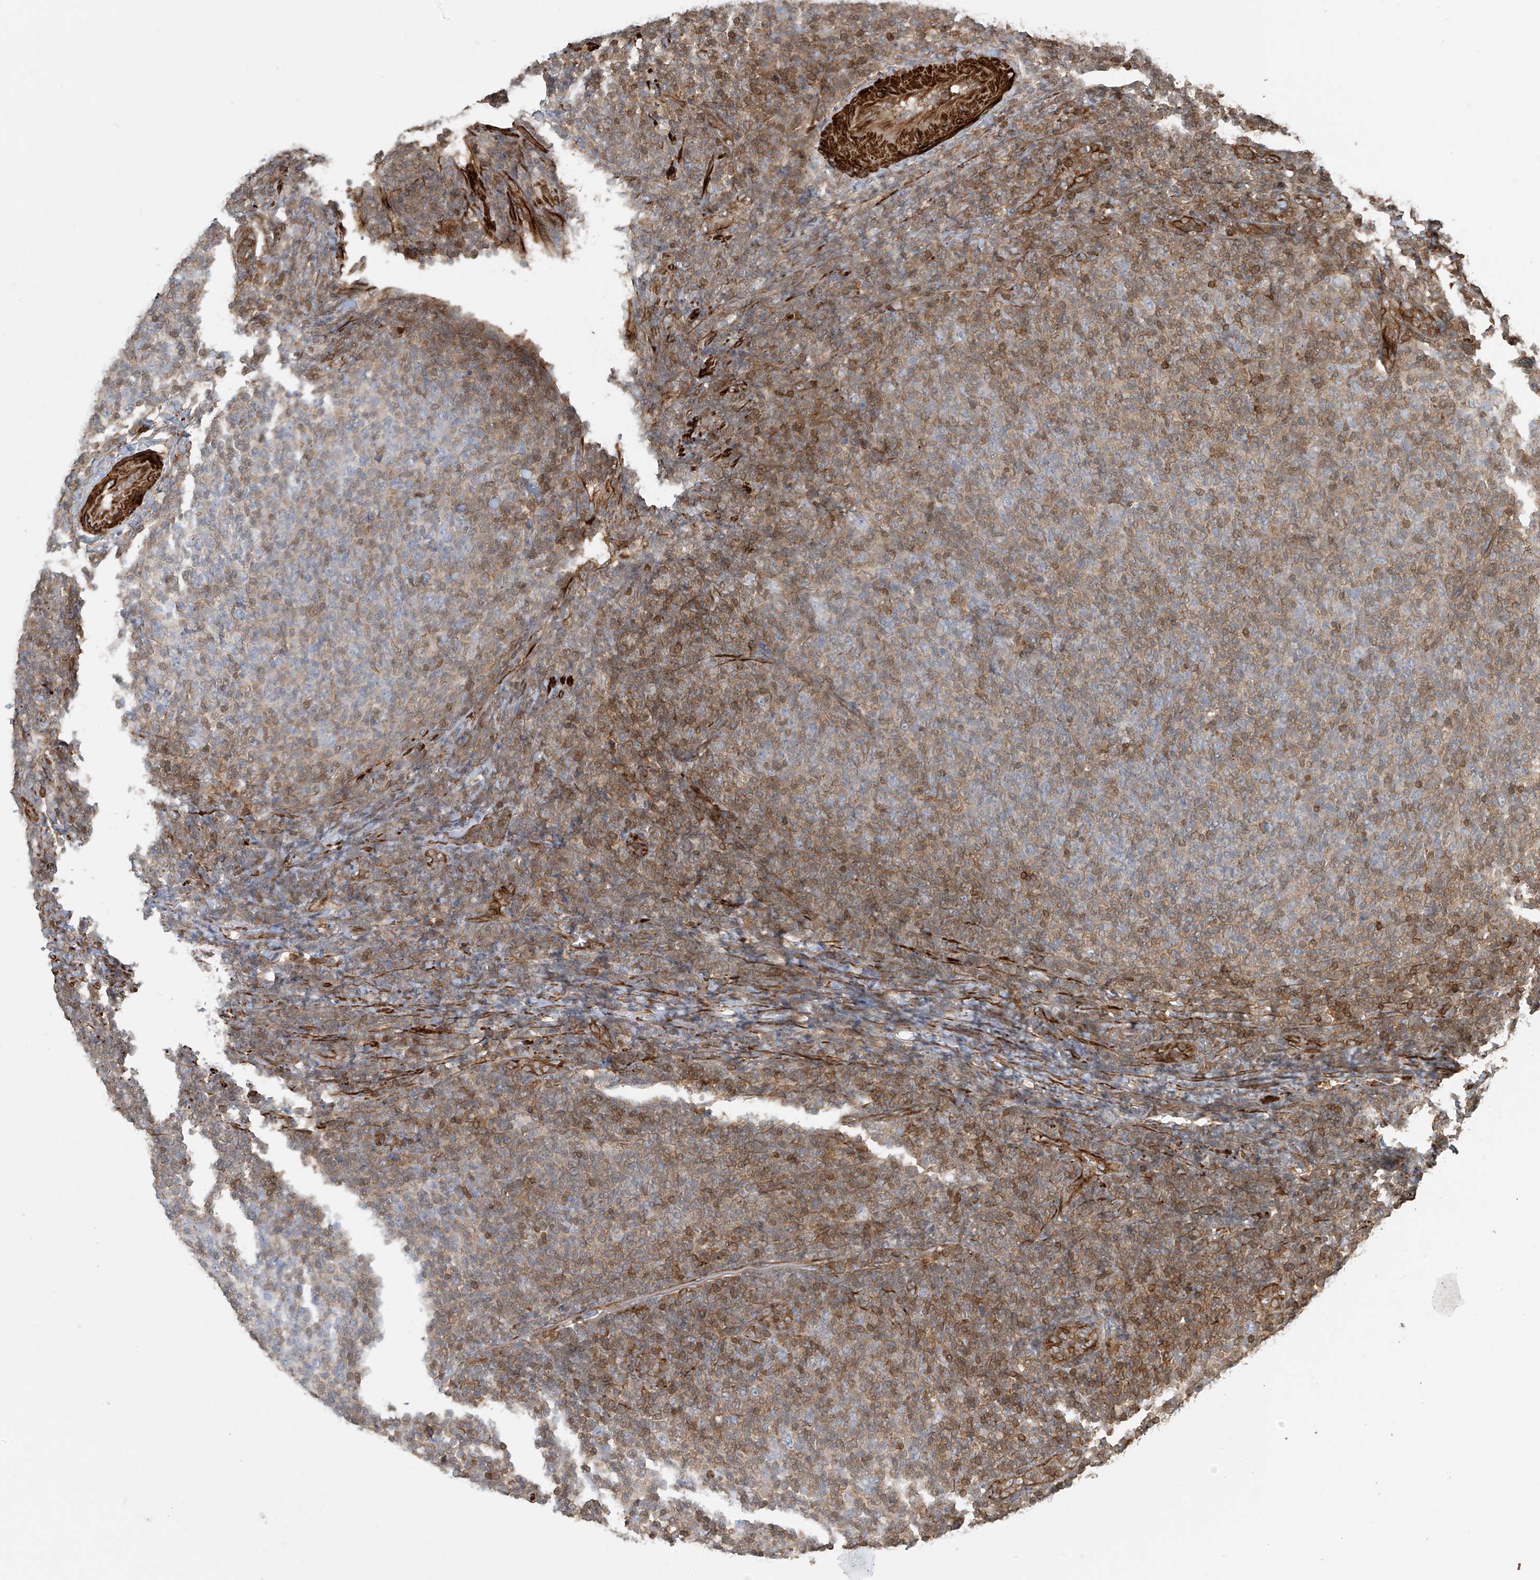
{"staining": {"intensity": "moderate", "quantity": "25%-75%", "location": "cytoplasmic/membranous"}, "tissue": "lymphoma", "cell_type": "Tumor cells", "image_type": "cancer", "snomed": [{"axis": "morphology", "description": "Malignant lymphoma, non-Hodgkin's type, Low grade"}, {"axis": "topography", "description": "Lymph node"}], "caption": "About 25%-75% of tumor cells in malignant lymphoma, non-Hodgkin's type (low-grade) demonstrate moderate cytoplasmic/membranous protein positivity as visualized by brown immunohistochemical staining.", "gene": "SH3BGRL3", "patient": {"sex": "male", "age": 66}}